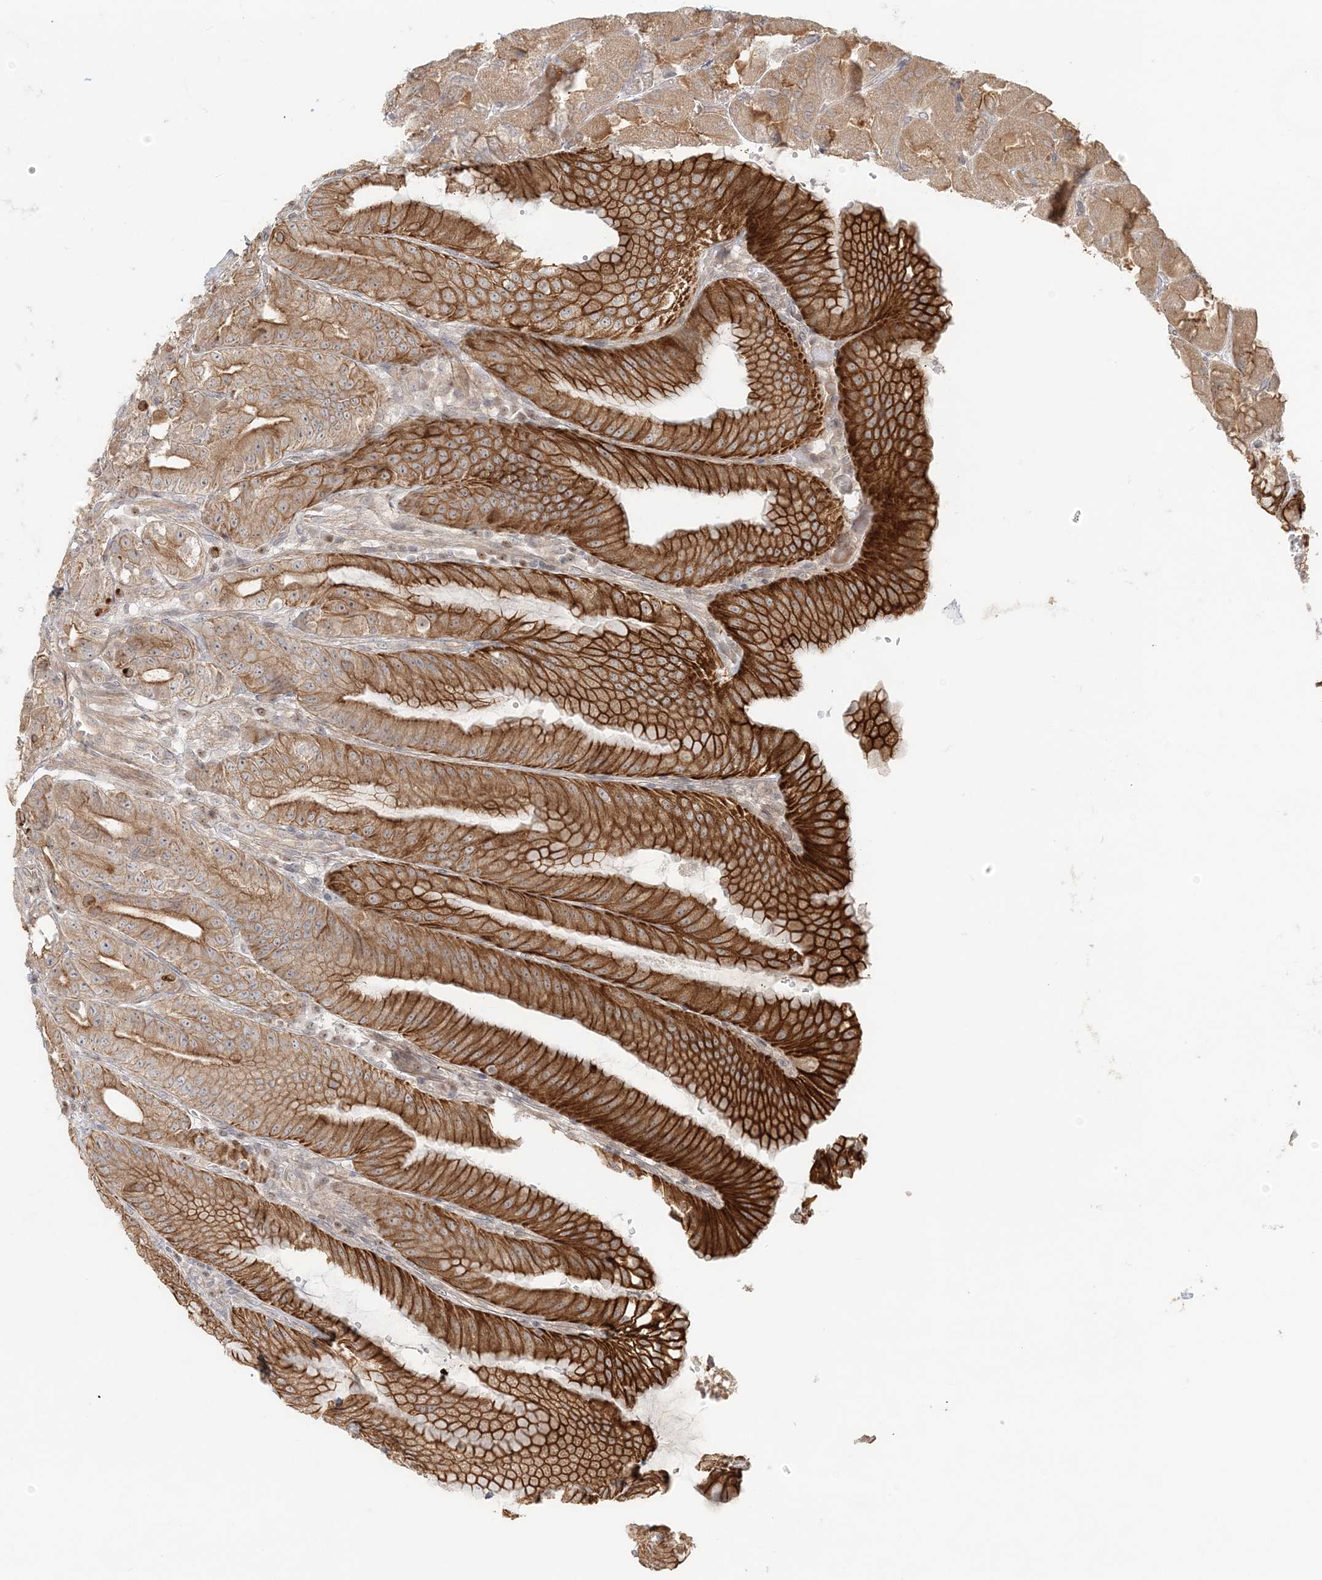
{"staining": {"intensity": "strong", "quantity": "25%-75%", "location": "cytoplasmic/membranous"}, "tissue": "stomach", "cell_type": "Glandular cells", "image_type": "normal", "snomed": [{"axis": "morphology", "description": "Normal tissue, NOS"}, {"axis": "topography", "description": "Stomach, upper"}, {"axis": "topography", "description": "Stomach, lower"}], "caption": "Immunohistochemistry of normal stomach exhibits high levels of strong cytoplasmic/membranous positivity in about 25%-75% of glandular cells. The staining was performed using DAB (3,3'-diaminobenzidine), with brown indicating positive protein expression. Nuclei are stained blue with hematoxylin.", "gene": "KIAA0232", "patient": {"sex": "male", "age": 71}}